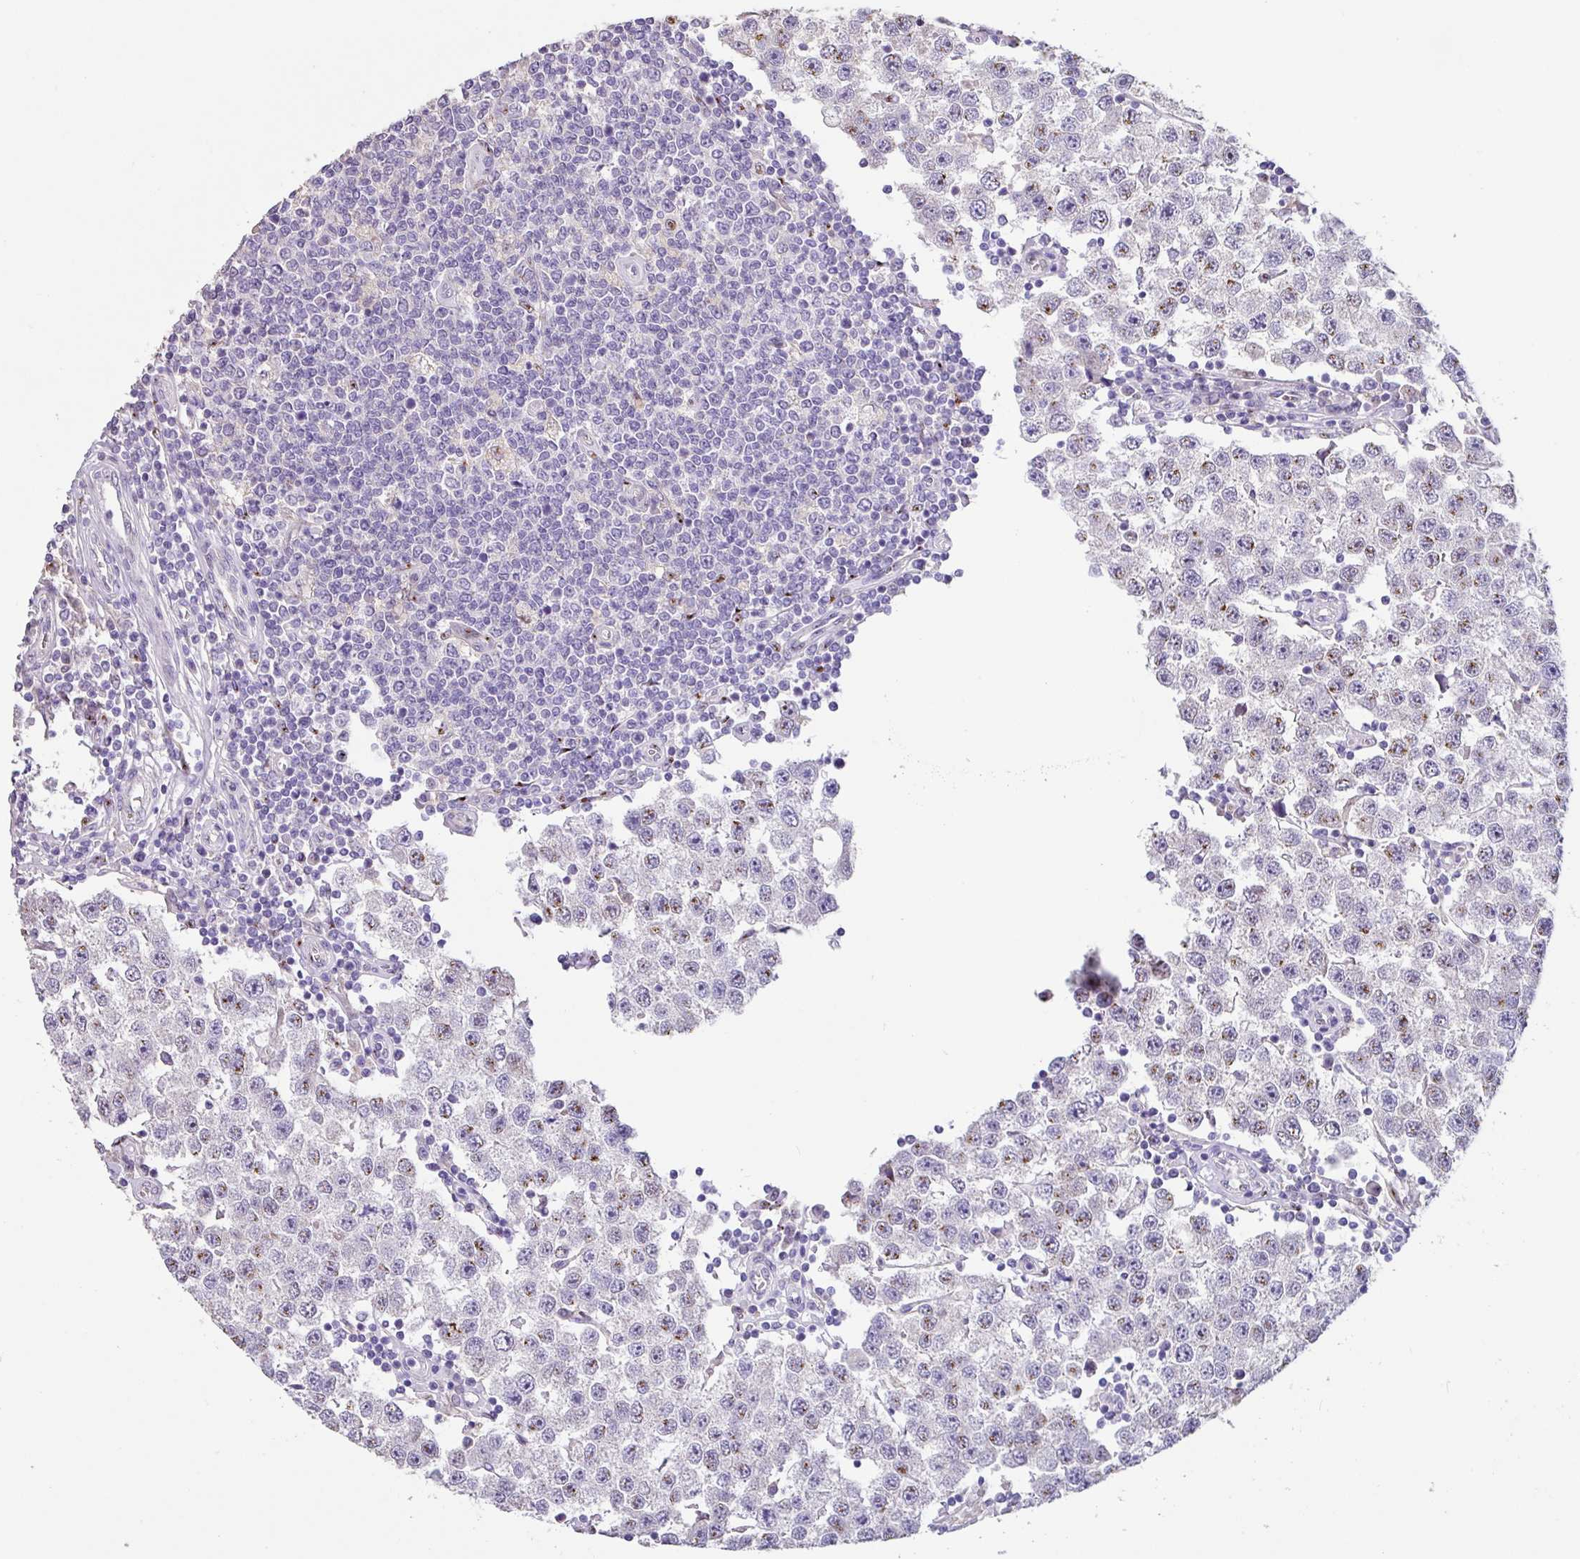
{"staining": {"intensity": "weak", "quantity": "25%-75%", "location": "nuclear"}, "tissue": "testis cancer", "cell_type": "Tumor cells", "image_type": "cancer", "snomed": [{"axis": "morphology", "description": "Seminoma, NOS"}, {"axis": "topography", "description": "Testis"}], "caption": "A photomicrograph of seminoma (testis) stained for a protein displays weak nuclear brown staining in tumor cells.", "gene": "ZG16", "patient": {"sex": "male", "age": 34}}